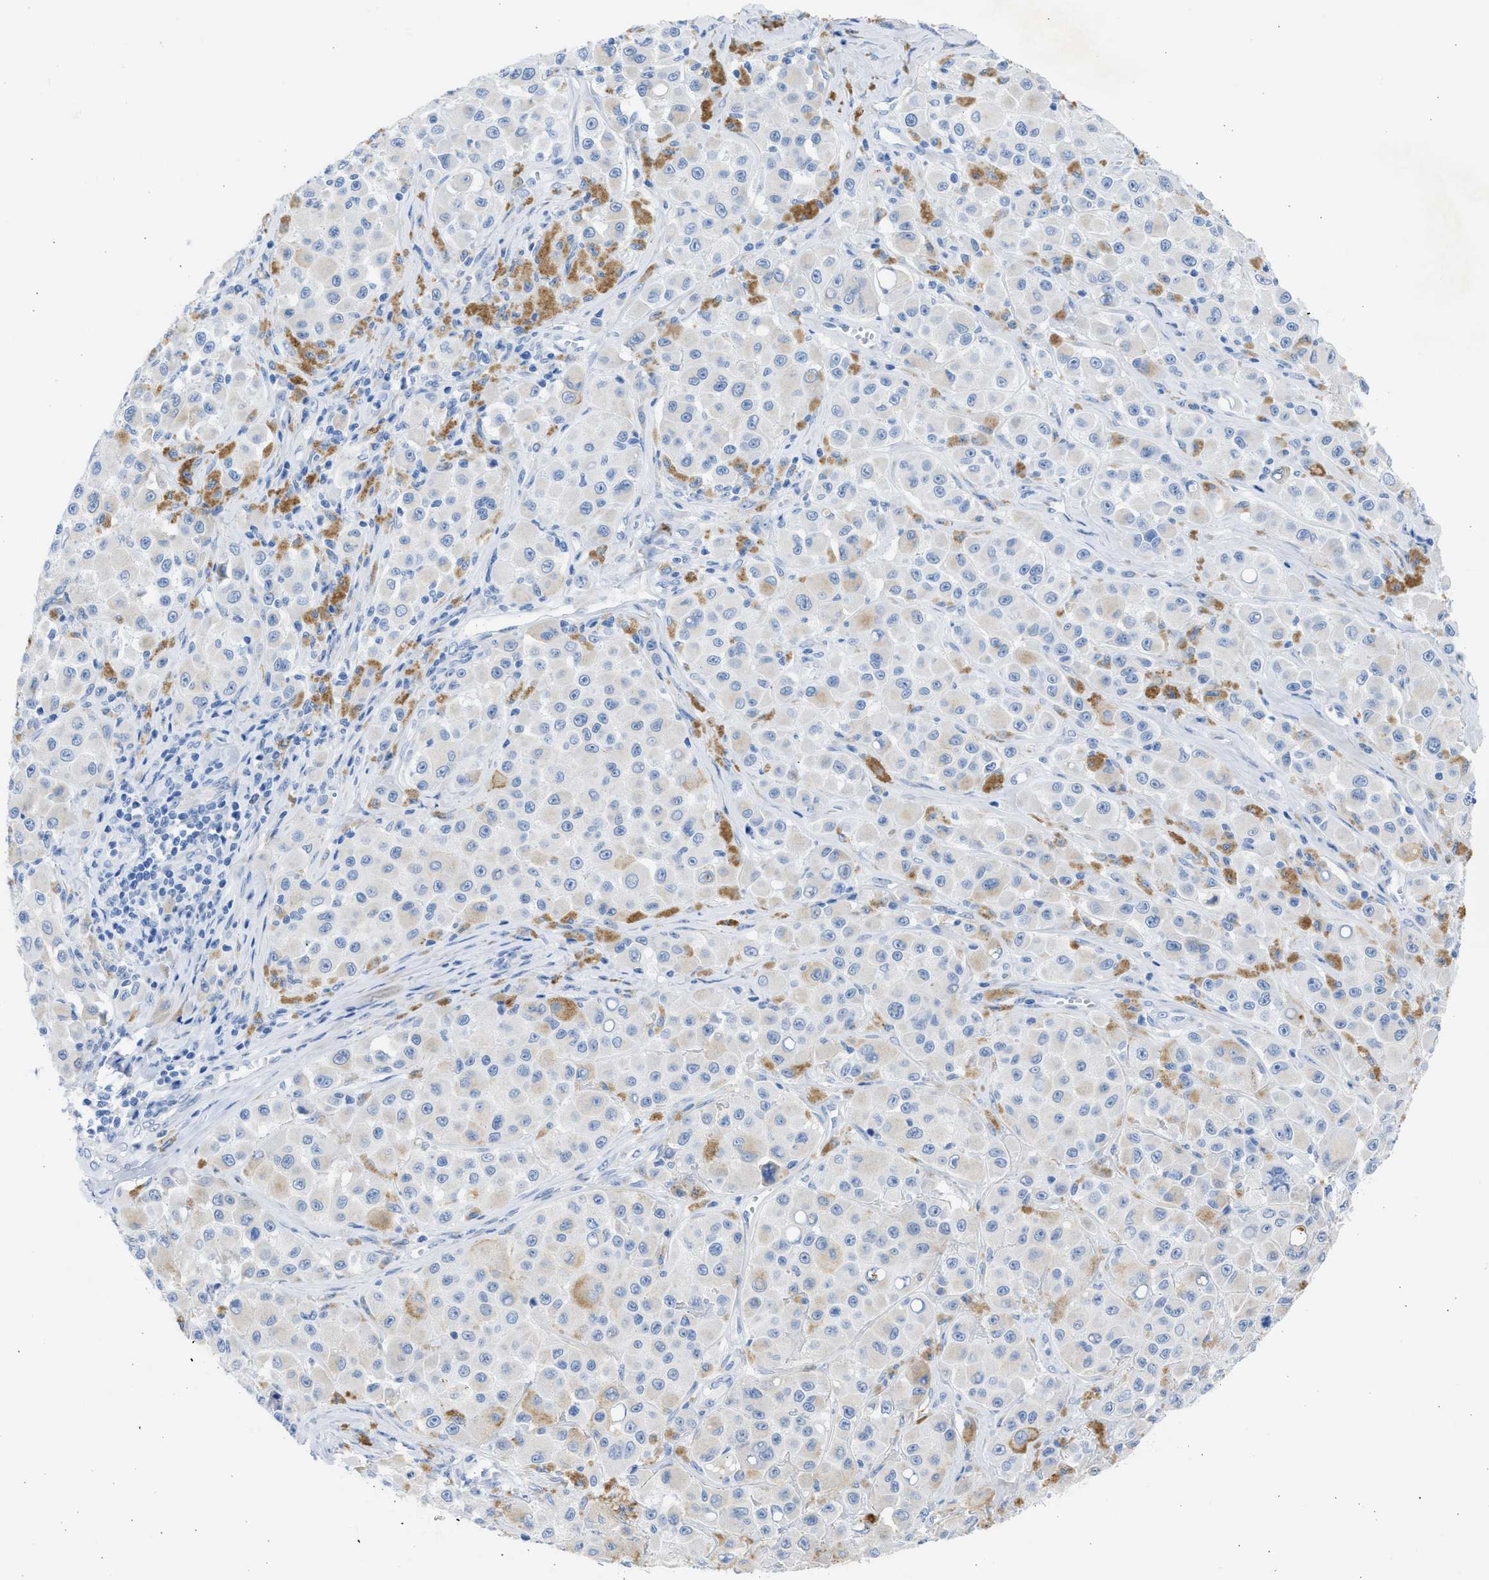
{"staining": {"intensity": "negative", "quantity": "none", "location": "none"}, "tissue": "melanoma", "cell_type": "Tumor cells", "image_type": "cancer", "snomed": [{"axis": "morphology", "description": "Malignant melanoma, NOS"}, {"axis": "topography", "description": "Skin"}], "caption": "DAB immunohistochemical staining of human melanoma shows no significant staining in tumor cells.", "gene": "SPATA3", "patient": {"sex": "male", "age": 84}}